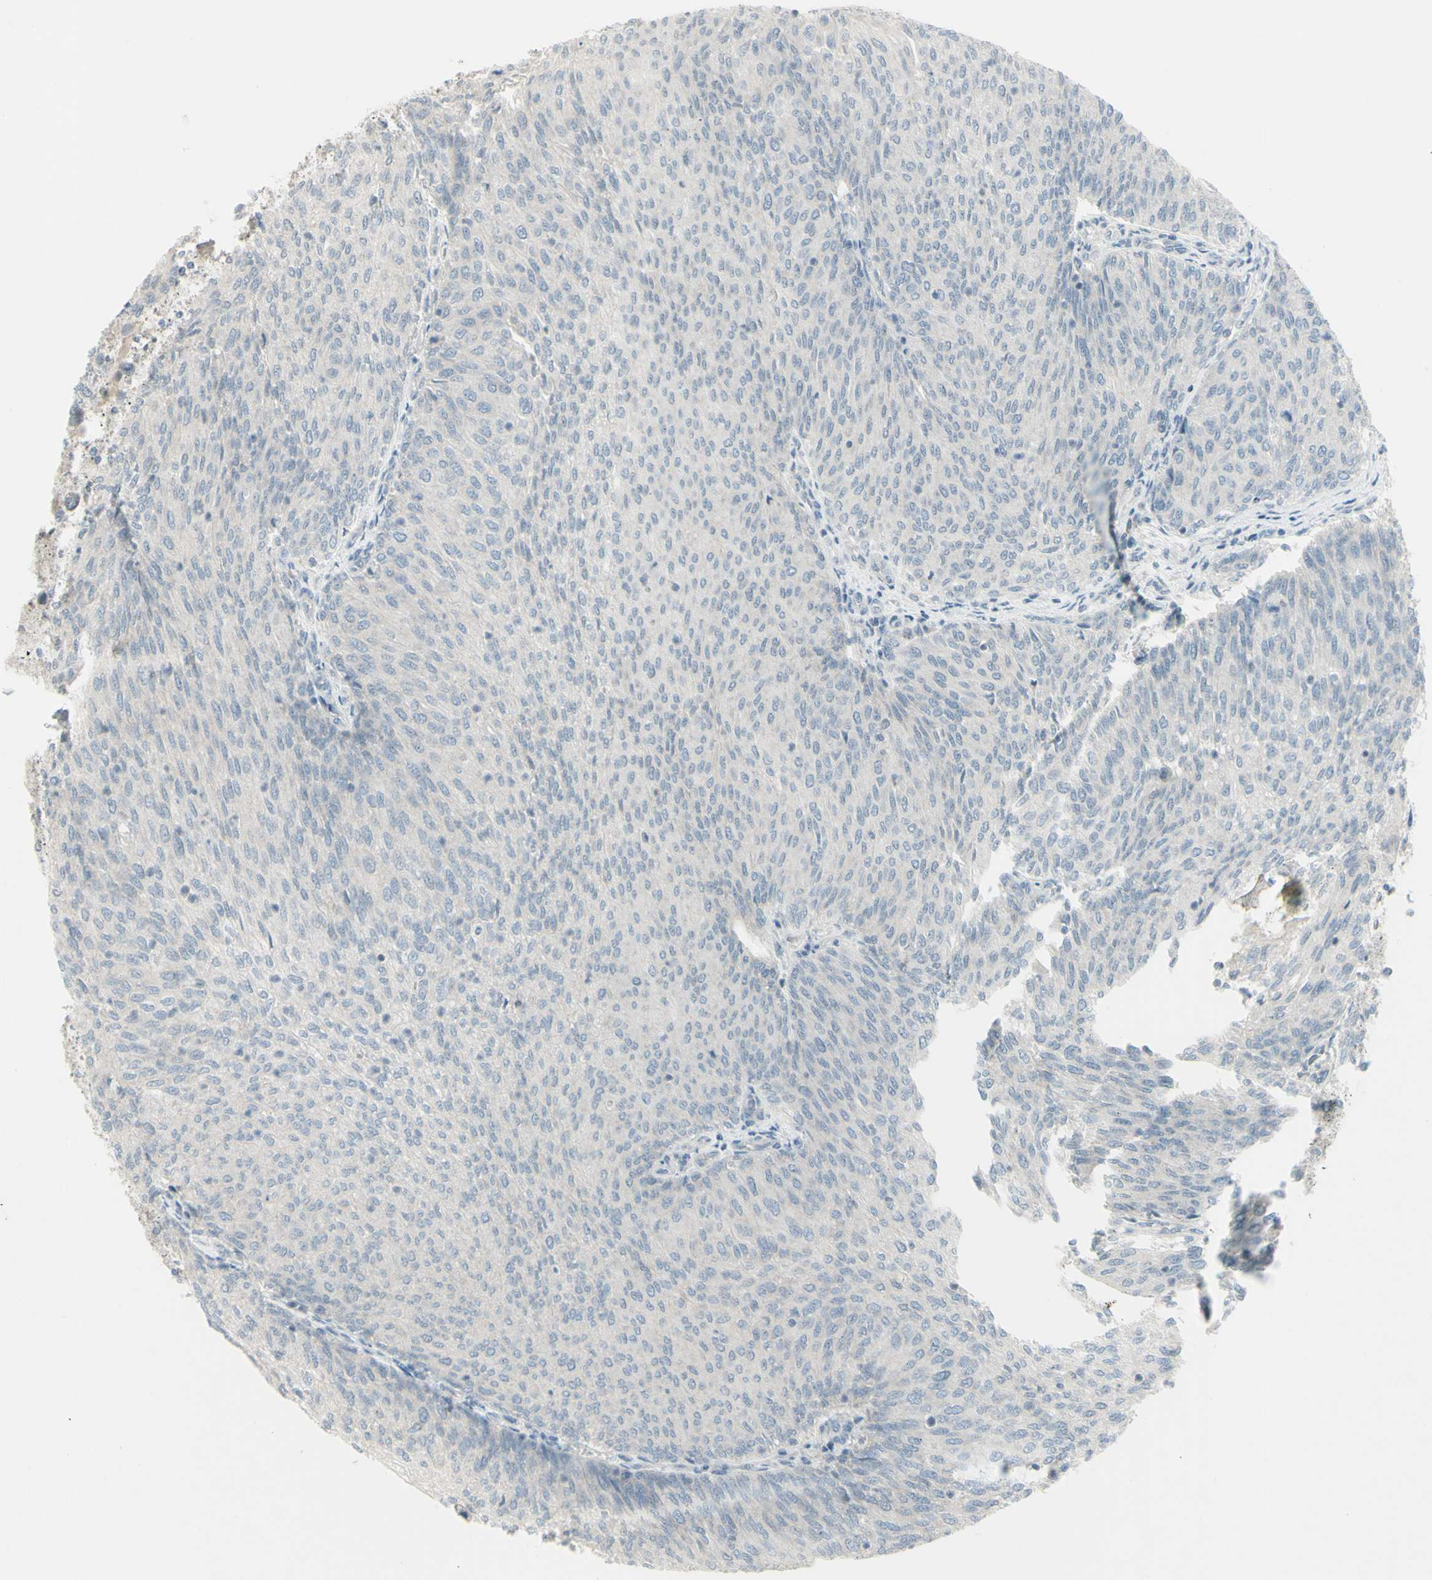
{"staining": {"intensity": "negative", "quantity": "none", "location": "none"}, "tissue": "urothelial cancer", "cell_type": "Tumor cells", "image_type": "cancer", "snomed": [{"axis": "morphology", "description": "Urothelial carcinoma, Low grade"}, {"axis": "topography", "description": "Urinary bladder"}], "caption": "Human urothelial cancer stained for a protein using immunohistochemistry (IHC) displays no staining in tumor cells.", "gene": "SH3GL2", "patient": {"sex": "female", "age": 79}}